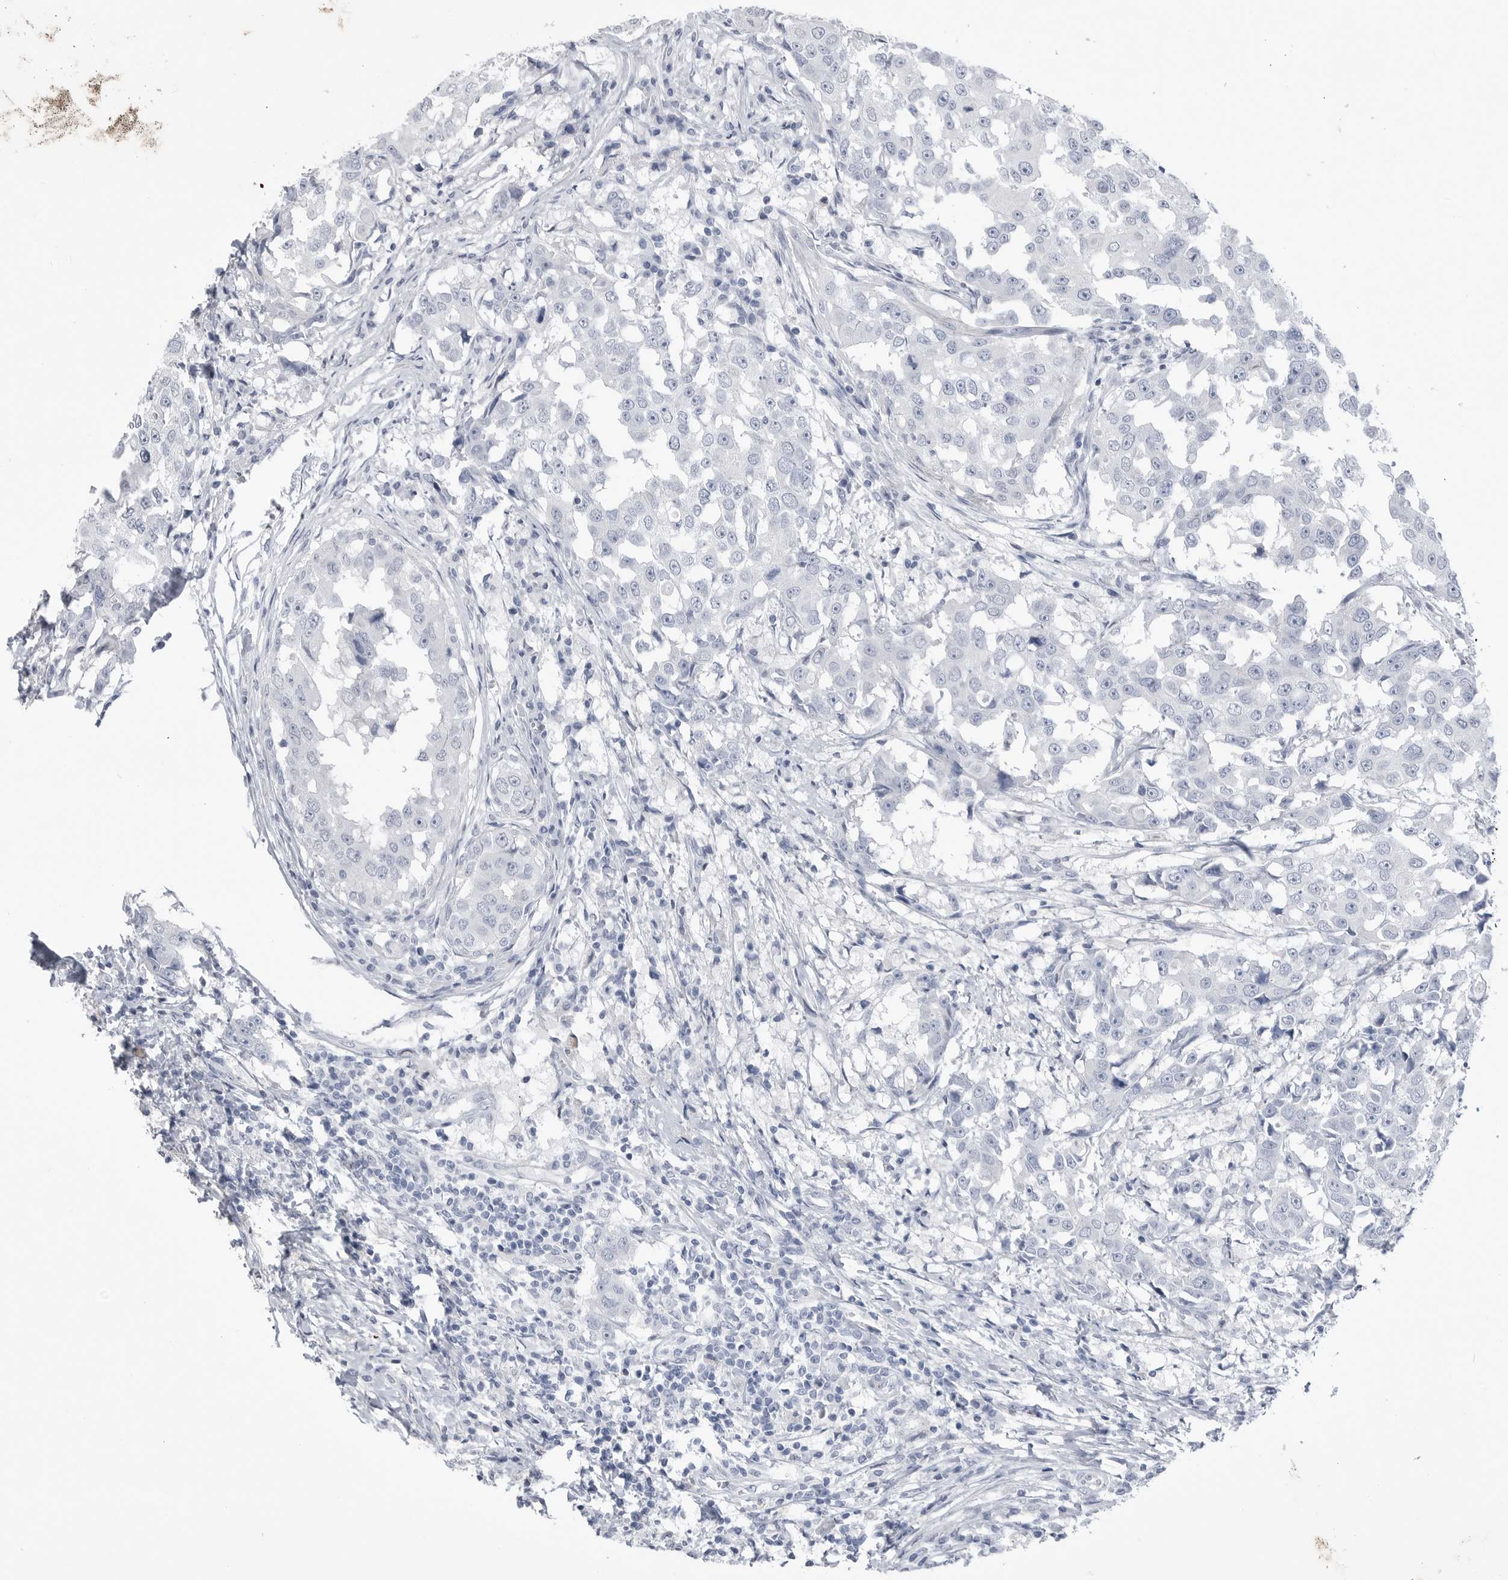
{"staining": {"intensity": "negative", "quantity": "none", "location": "none"}, "tissue": "breast cancer", "cell_type": "Tumor cells", "image_type": "cancer", "snomed": [{"axis": "morphology", "description": "Duct carcinoma"}, {"axis": "topography", "description": "Breast"}], "caption": "This is an immunohistochemistry (IHC) image of breast infiltrating ductal carcinoma. There is no positivity in tumor cells.", "gene": "ABHD12", "patient": {"sex": "female", "age": 27}}